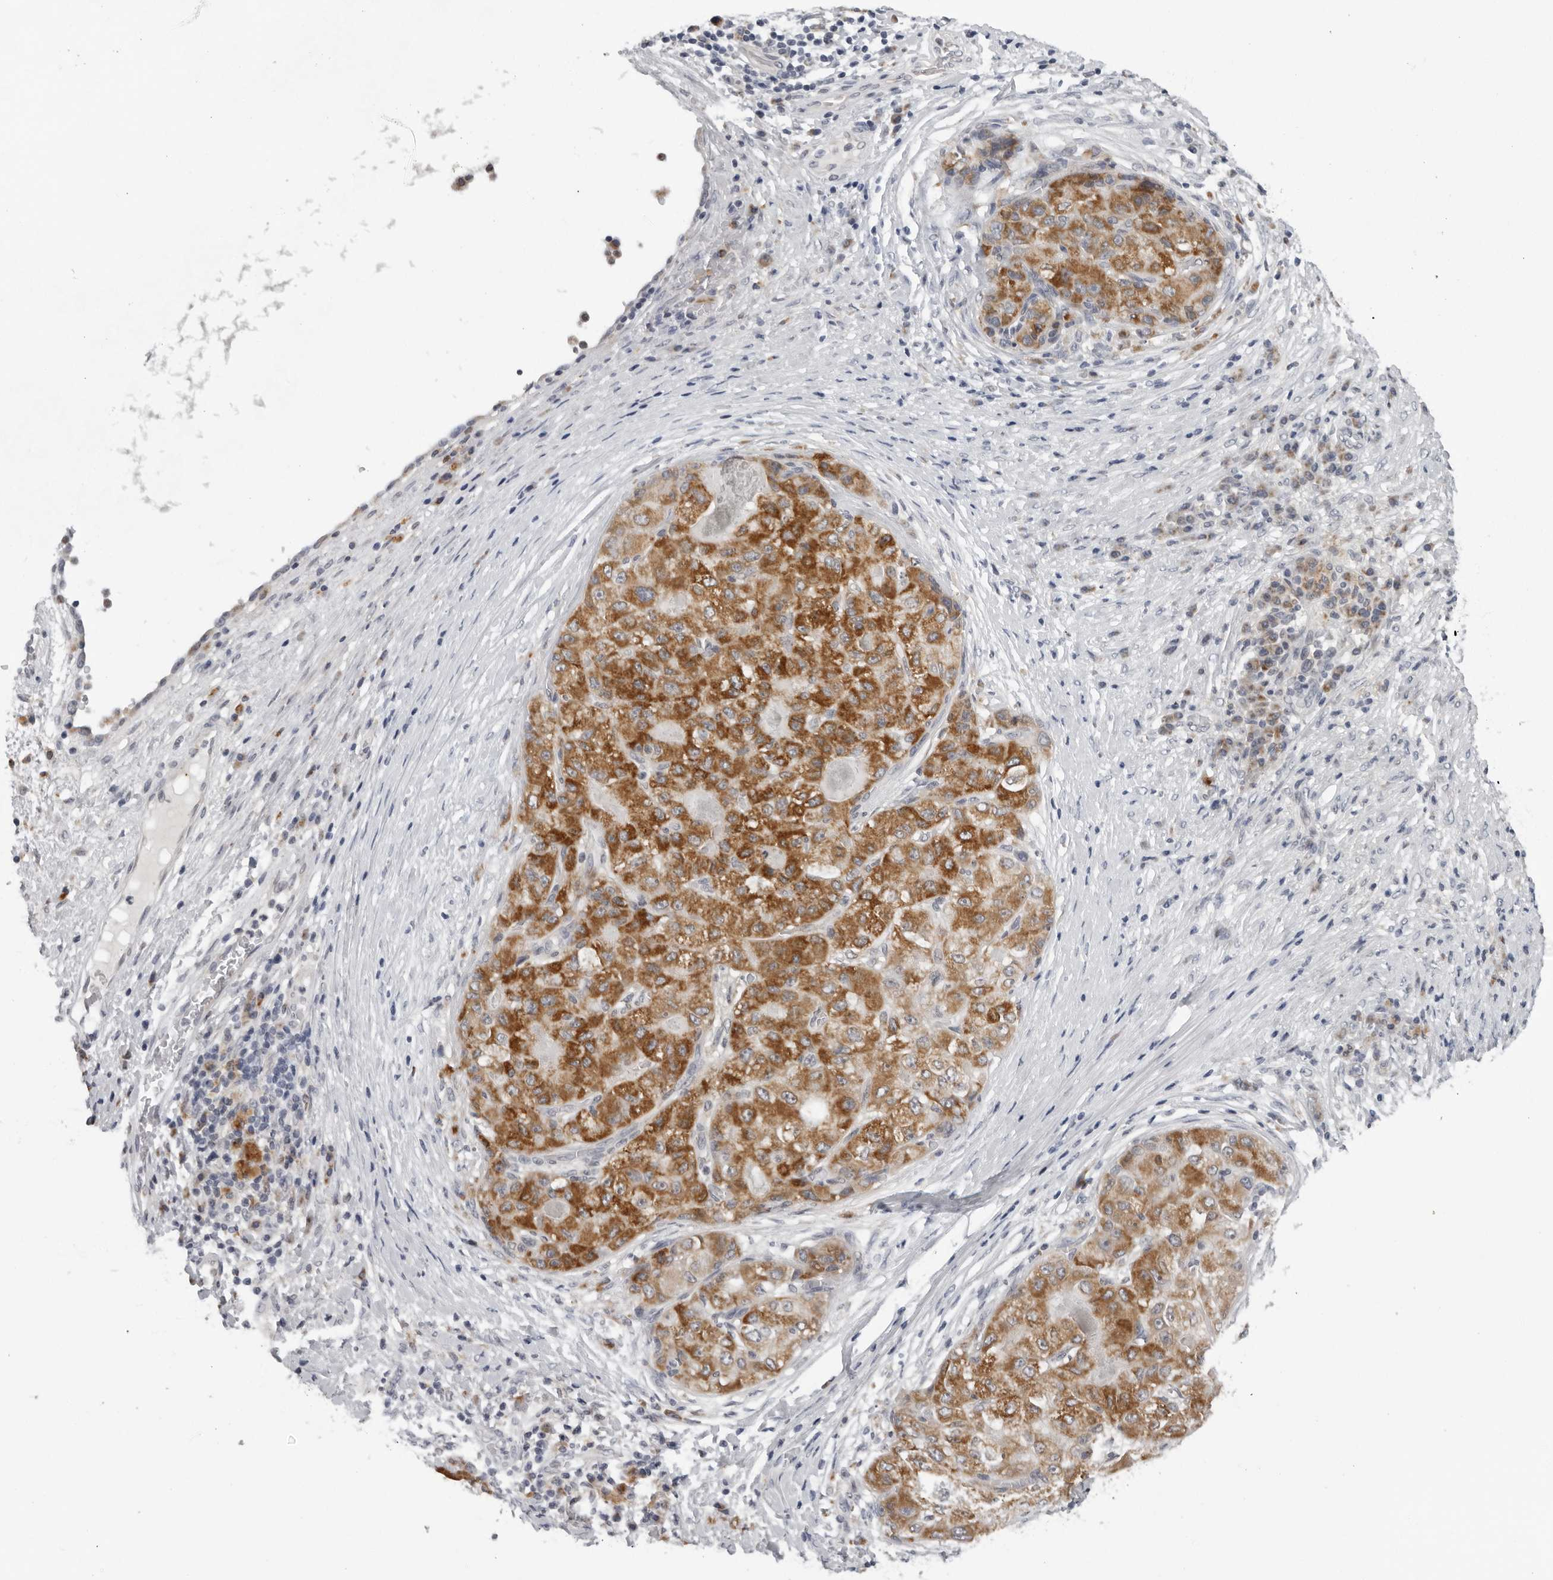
{"staining": {"intensity": "moderate", "quantity": ">75%", "location": "cytoplasmic/membranous"}, "tissue": "liver cancer", "cell_type": "Tumor cells", "image_type": "cancer", "snomed": [{"axis": "morphology", "description": "Carcinoma, Hepatocellular, NOS"}, {"axis": "topography", "description": "Liver"}], "caption": "Tumor cells exhibit moderate cytoplasmic/membranous expression in approximately >75% of cells in liver cancer.", "gene": "CPT2", "patient": {"sex": "male", "age": 80}}